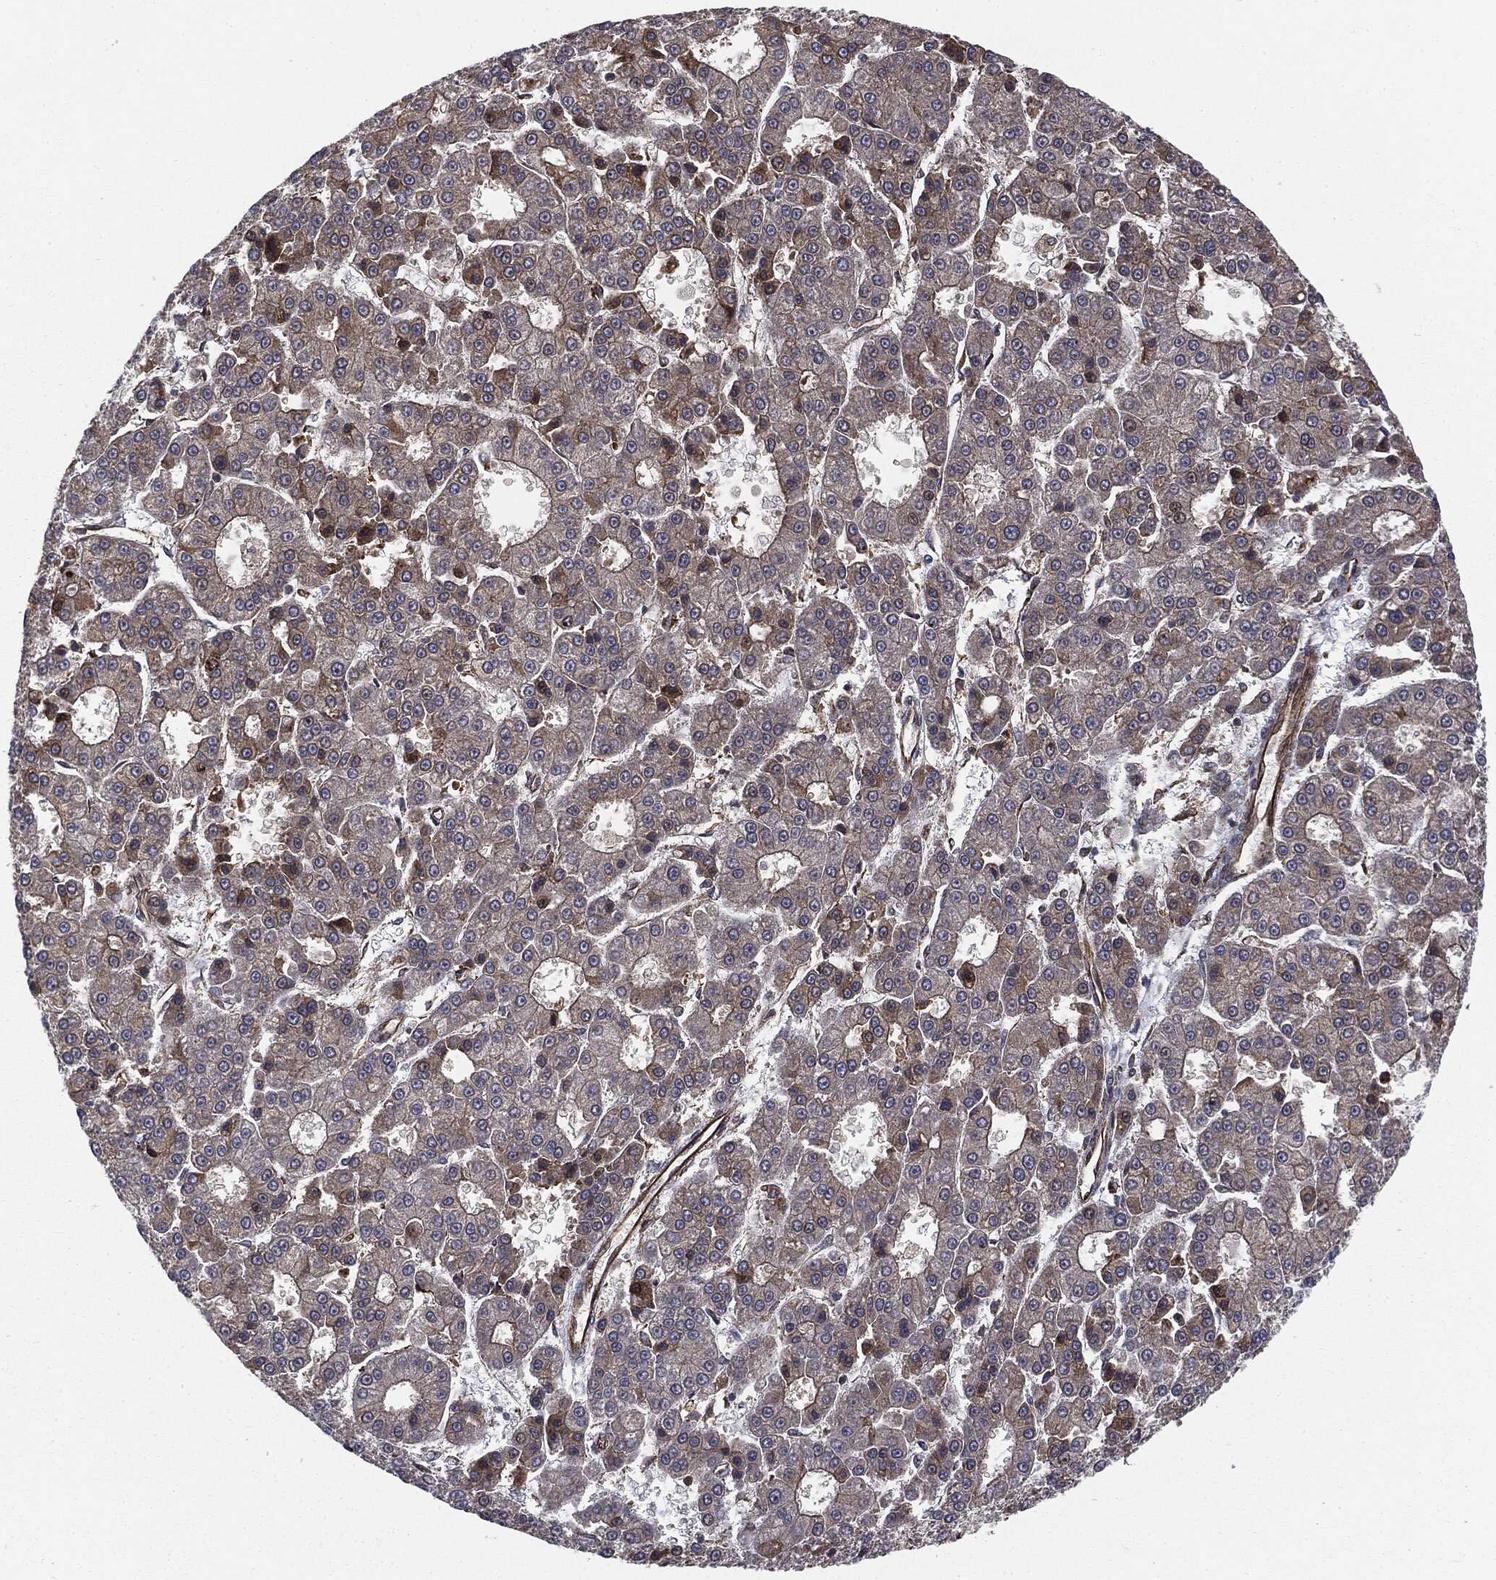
{"staining": {"intensity": "moderate", "quantity": "25%-75%", "location": "cytoplasmic/membranous"}, "tissue": "liver cancer", "cell_type": "Tumor cells", "image_type": "cancer", "snomed": [{"axis": "morphology", "description": "Carcinoma, Hepatocellular, NOS"}, {"axis": "topography", "description": "Liver"}], "caption": "IHC photomicrograph of human liver cancer (hepatocellular carcinoma) stained for a protein (brown), which exhibits medium levels of moderate cytoplasmic/membranous expression in approximately 25%-75% of tumor cells.", "gene": "CYLD", "patient": {"sex": "male", "age": 70}}